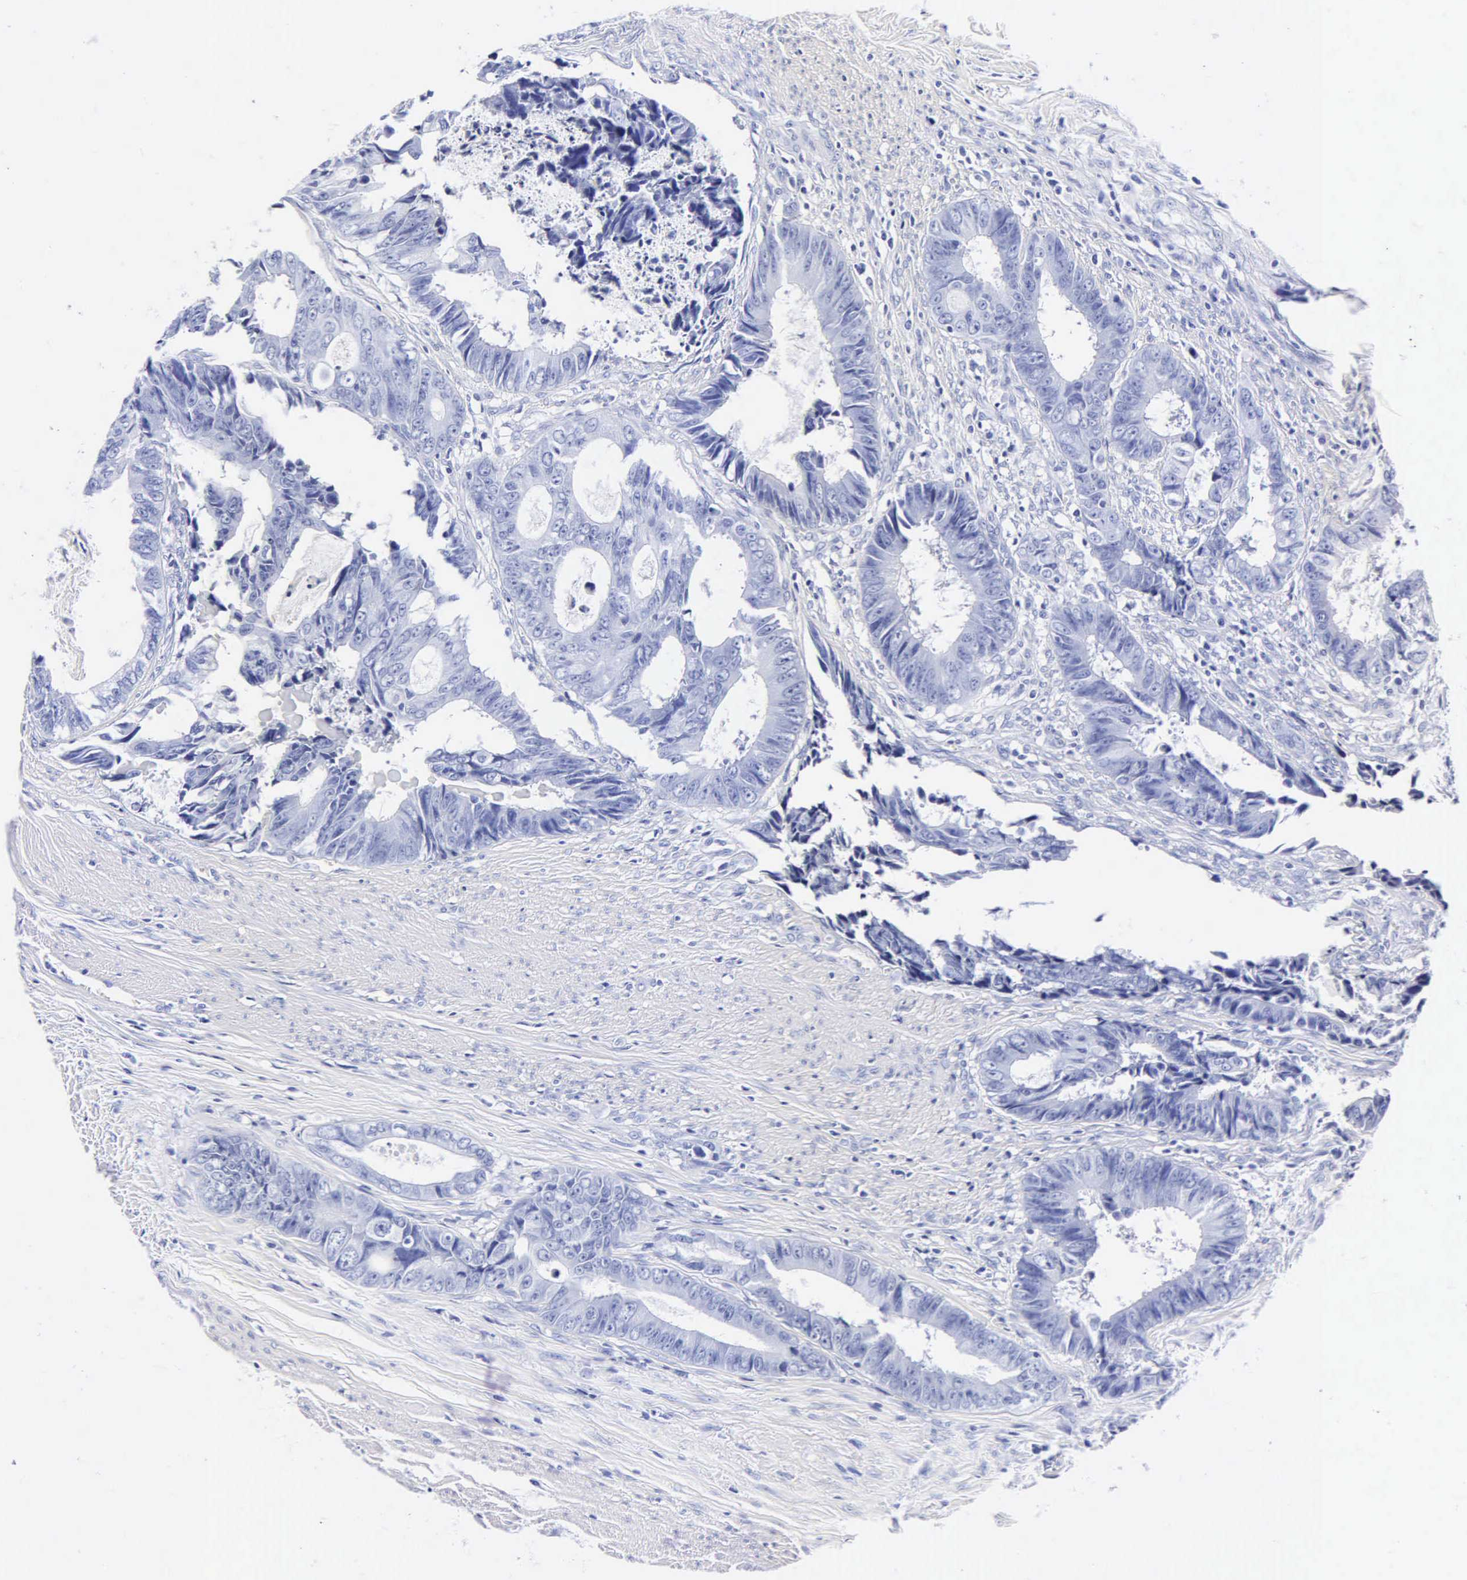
{"staining": {"intensity": "negative", "quantity": "none", "location": "none"}, "tissue": "colorectal cancer", "cell_type": "Tumor cells", "image_type": "cancer", "snomed": [{"axis": "morphology", "description": "Adenocarcinoma, NOS"}, {"axis": "topography", "description": "Rectum"}], "caption": "The image demonstrates no significant positivity in tumor cells of colorectal adenocarcinoma.", "gene": "MB", "patient": {"sex": "female", "age": 98}}